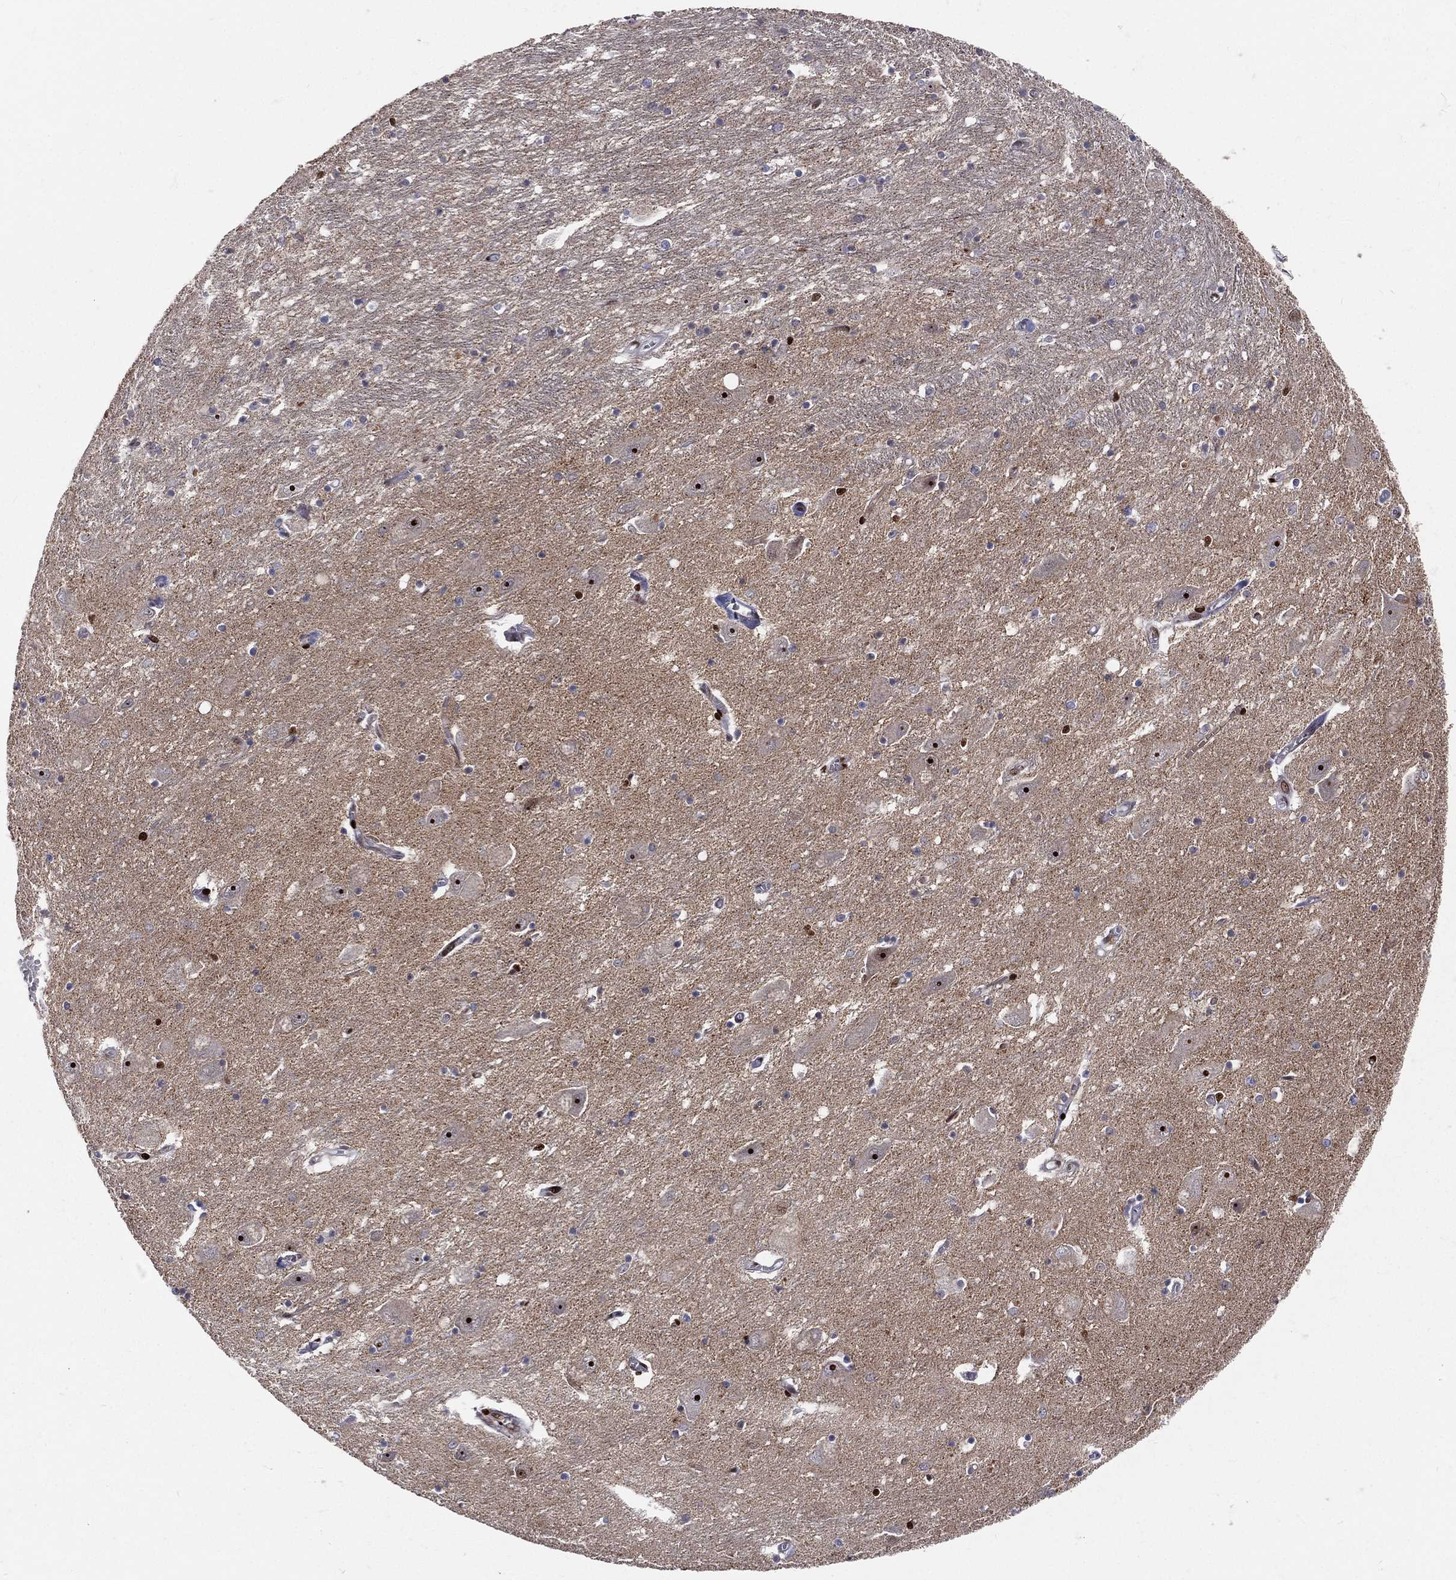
{"staining": {"intensity": "strong", "quantity": "<25%", "location": "nuclear"}, "tissue": "caudate", "cell_type": "Glial cells", "image_type": "normal", "snomed": [{"axis": "morphology", "description": "Normal tissue, NOS"}, {"axis": "topography", "description": "Lateral ventricle wall"}], "caption": "Strong nuclear staining is present in approximately <25% of glial cells in benign caudate. (Brightfield microscopy of DAB IHC at high magnification).", "gene": "ZEB1", "patient": {"sex": "male", "age": 54}}